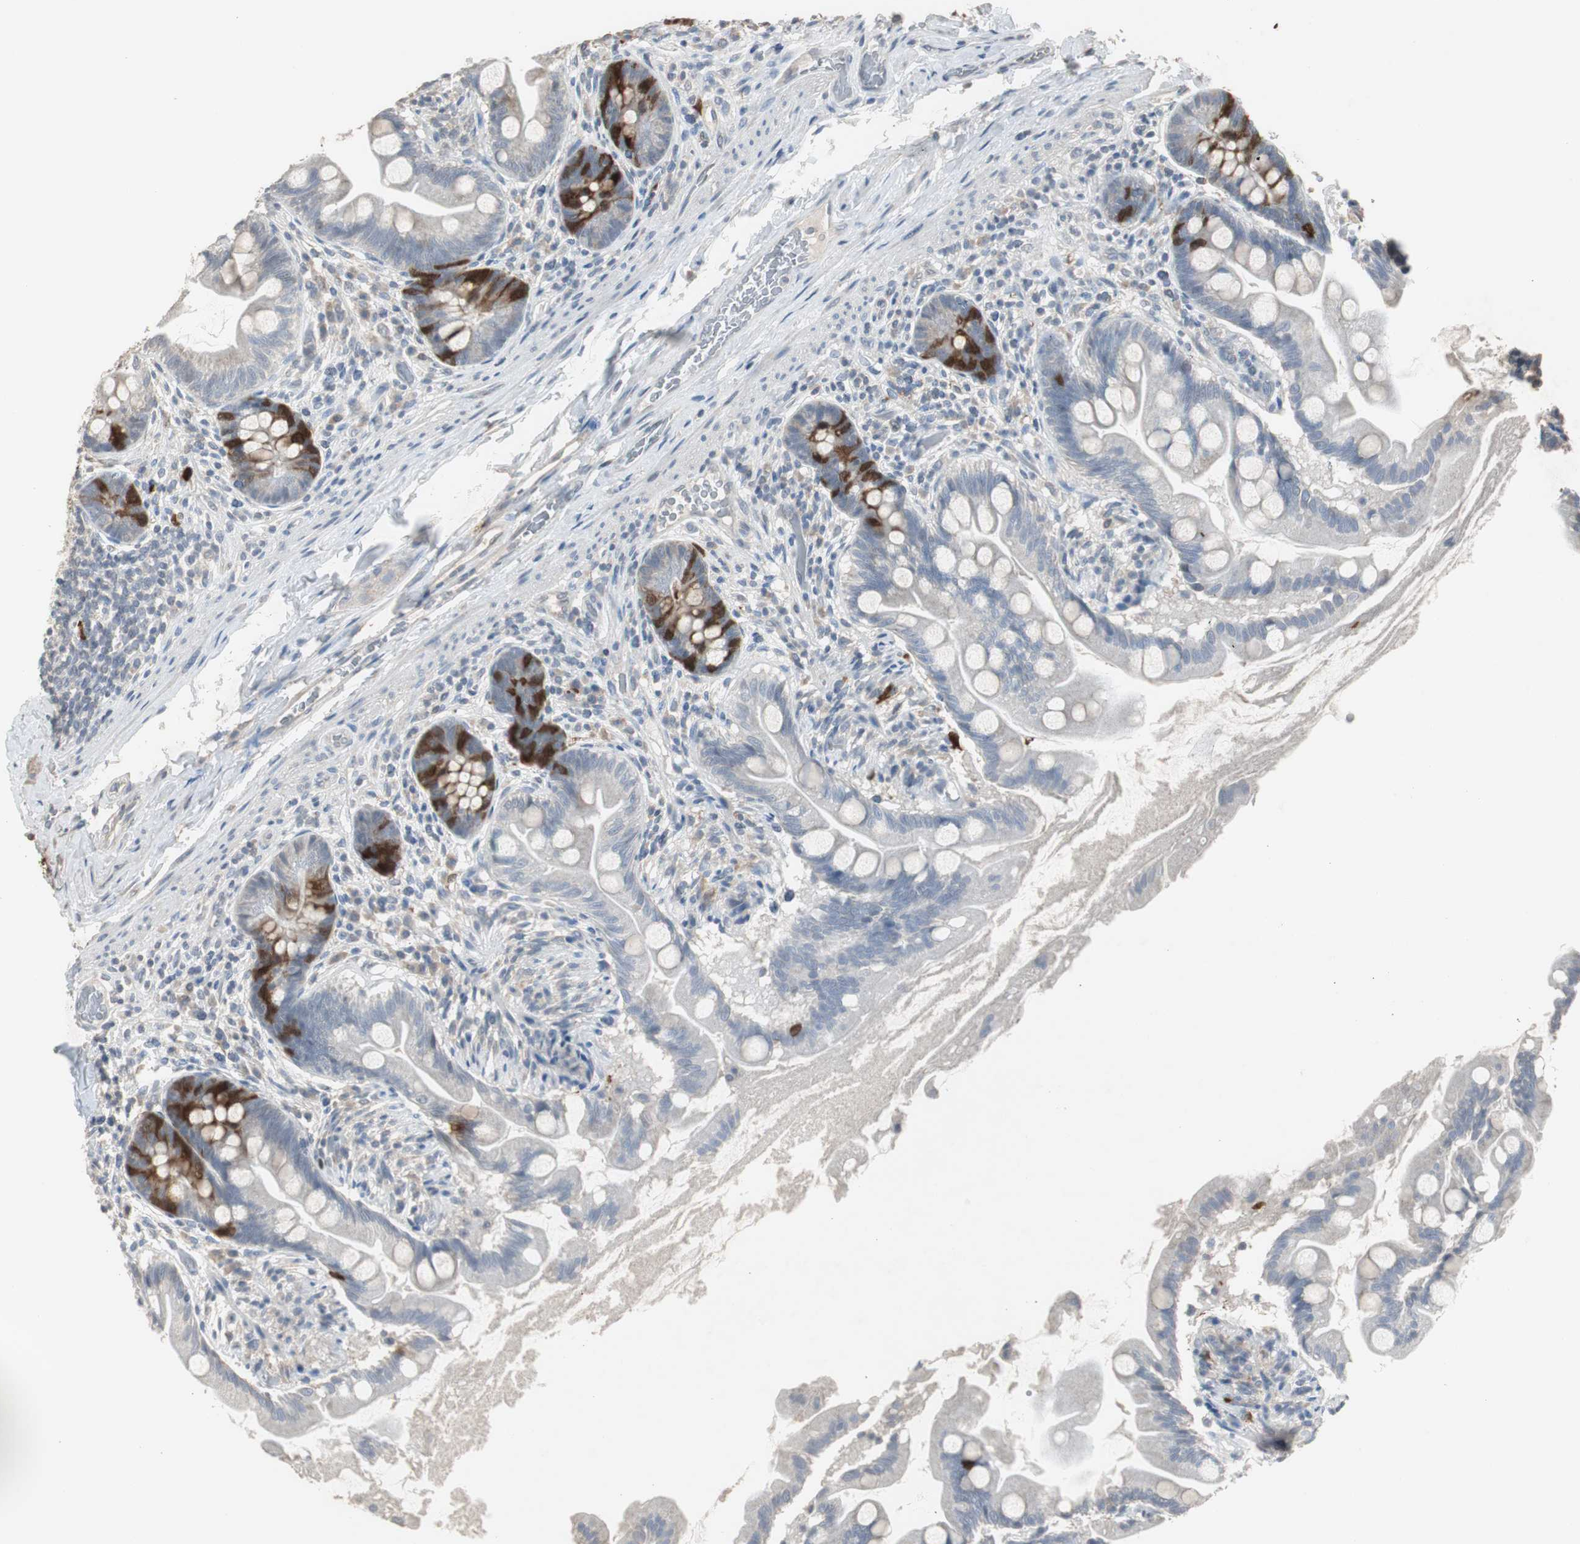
{"staining": {"intensity": "strong", "quantity": "<25%", "location": "cytoplasmic/membranous"}, "tissue": "small intestine", "cell_type": "Glandular cells", "image_type": "normal", "snomed": [{"axis": "morphology", "description": "Normal tissue, NOS"}, {"axis": "topography", "description": "Small intestine"}], "caption": "Protein staining by IHC displays strong cytoplasmic/membranous positivity in approximately <25% of glandular cells in benign small intestine. The staining is performed using DAB (3,3'-diaminobenzidine) brown chromogen to label protein expression. The nuclei are counter-stained blue using hematoxylin.", "gene": "TK1", "patient": {"sex": "female", "age": 56}}